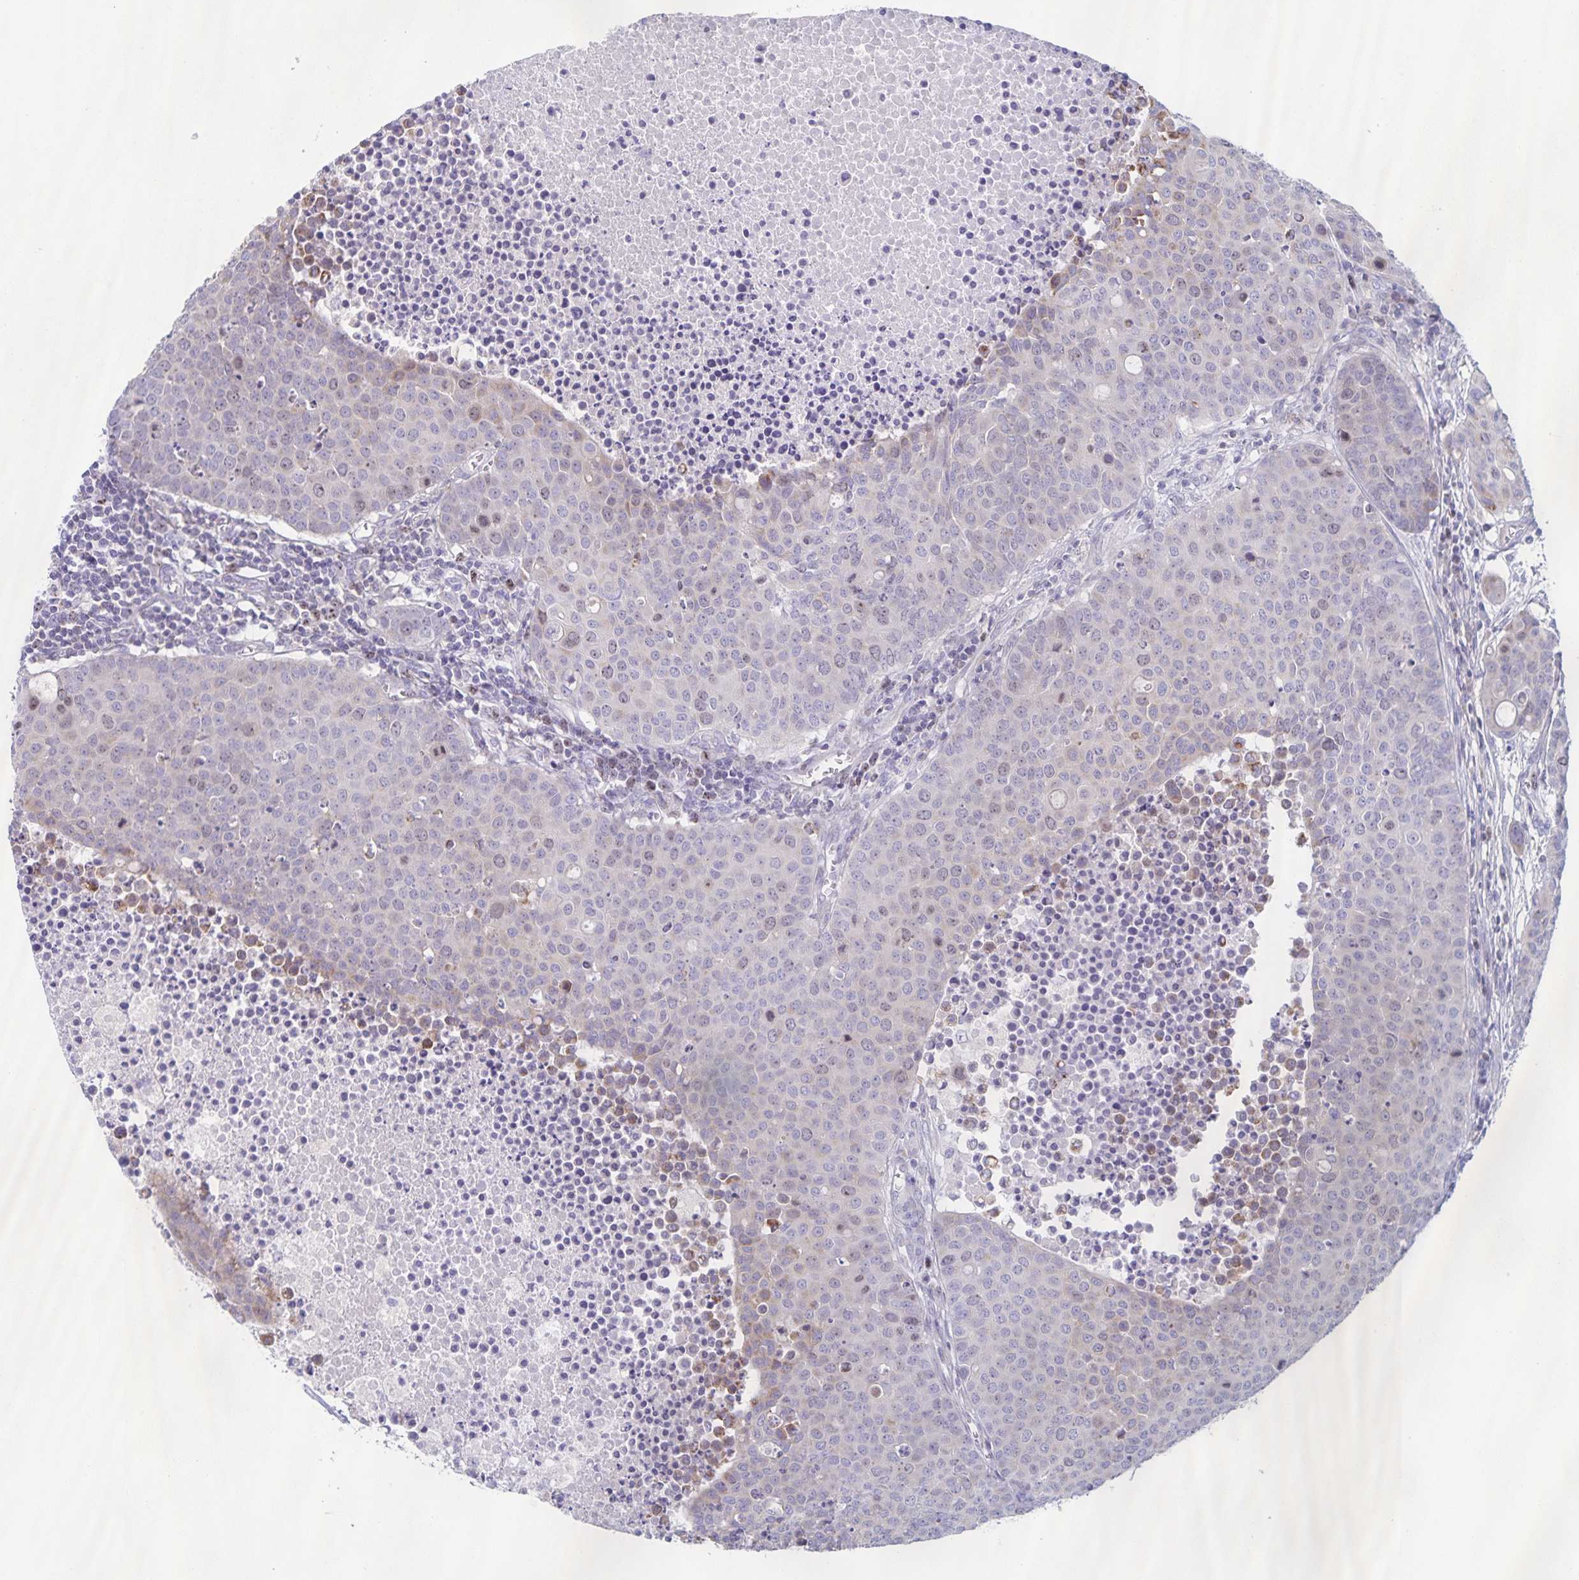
{"staining": {"intensity": "negative", "quantity": "none", "location": "none"}, "tissue": "carcinoid", "cell_type": "Tumor cells", "image_type": "cancer", "snomed": [{"axis": "morphology", "description": "Carcinoid, malignant, NOS"}, {"axis": "topography", "description": "Colon"}], "caption": "DAB (3,3'-diaminobenzidine) immunohistochemical staining of carcinoid (malignant) demonstrates no significant staining in tumor cells.", "gene": "CENPH", "patient": {"sex": "male", "age": 81}}